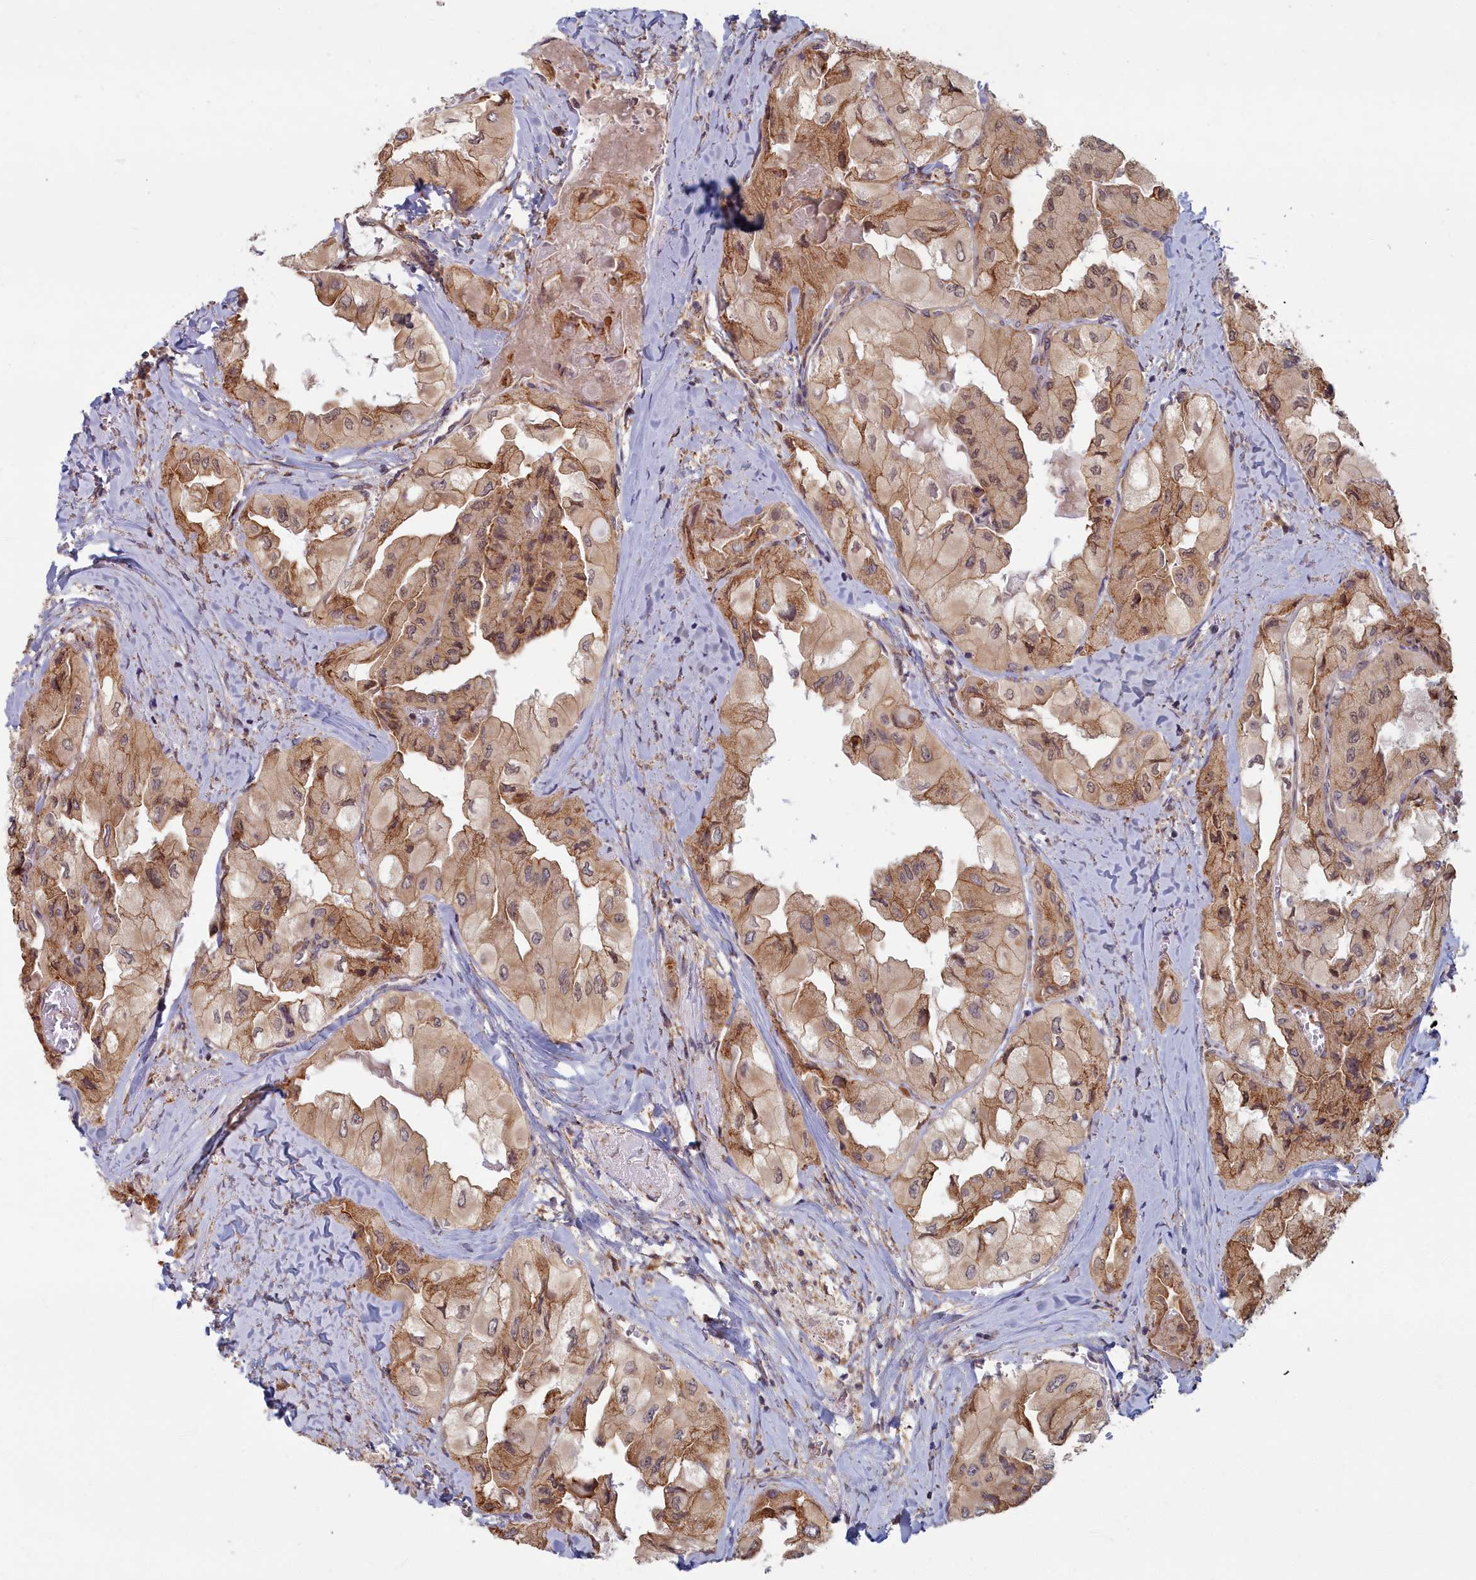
{"staining": {"intensity": "moderate", "quantity": ">75%", "location": "cytoplasmic/membranous,nuclear"}, "tissue": "thyroid cancer", "cell_type": "Tumor cells", "image_type": "cancer", "snomed": [{"axis": "morphology", "description": "Normal tissue, NOS"}, {"axis": "morphology", "description": "Papillary adenocarcinoma, NOS"}, {"axis": "topography", "description": "Thyroid gland"}], "caption": "A photomicrograph of papillary adenocarcinoma (thyroid) stained for a protein reveals moderate cytoplasmic/membranous and nuclear brown staining in tumor cells. The staining was performed using DAB (3,3'-diaminobenzidine) to visualize the protein expression in brown, while the nuclei were stained in blue with hematoxylin (Magnification: 20x).", "gene": "MAK16", "patient": {"sex": "female", "age": 59}}